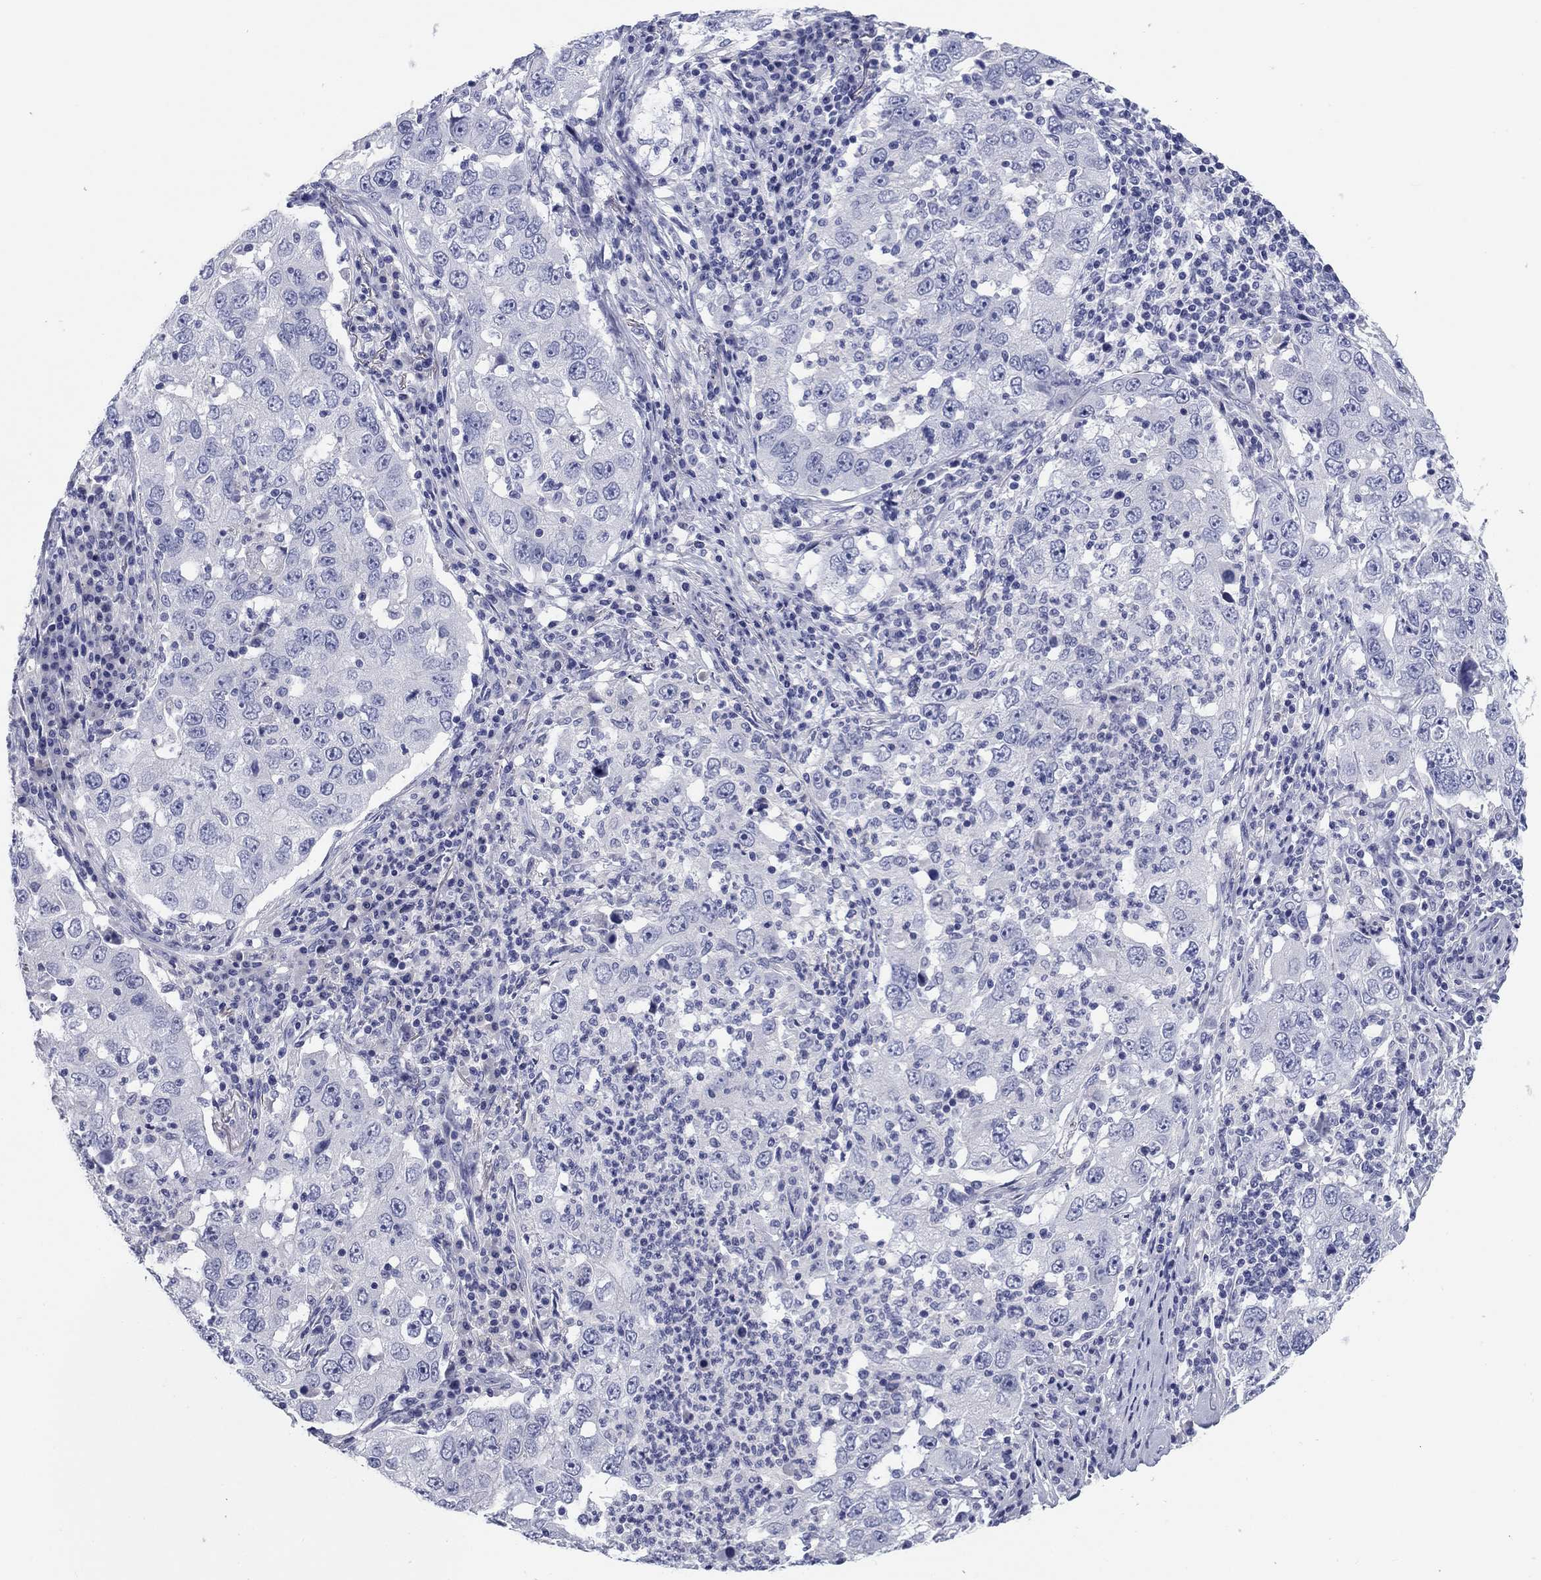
{"staining": {"intensity": "negative", "quantity": "none", "location": "none"}, "tissue": "lung cancer", "cell_type": "Tumor cells", "image_type": "cancer", "snomed": [{"axis": "morphology", "description": "Adenocarcinoma, NOS"}, {"axis": "topography", "description": "Lung"}], "caption": "Adenocarcinoma (lung) was stained to show a protein in brown. There is no significant expression in tumor cells.", "gene": "KCNH1", "patient": {"sex": "male", "age": 73}}